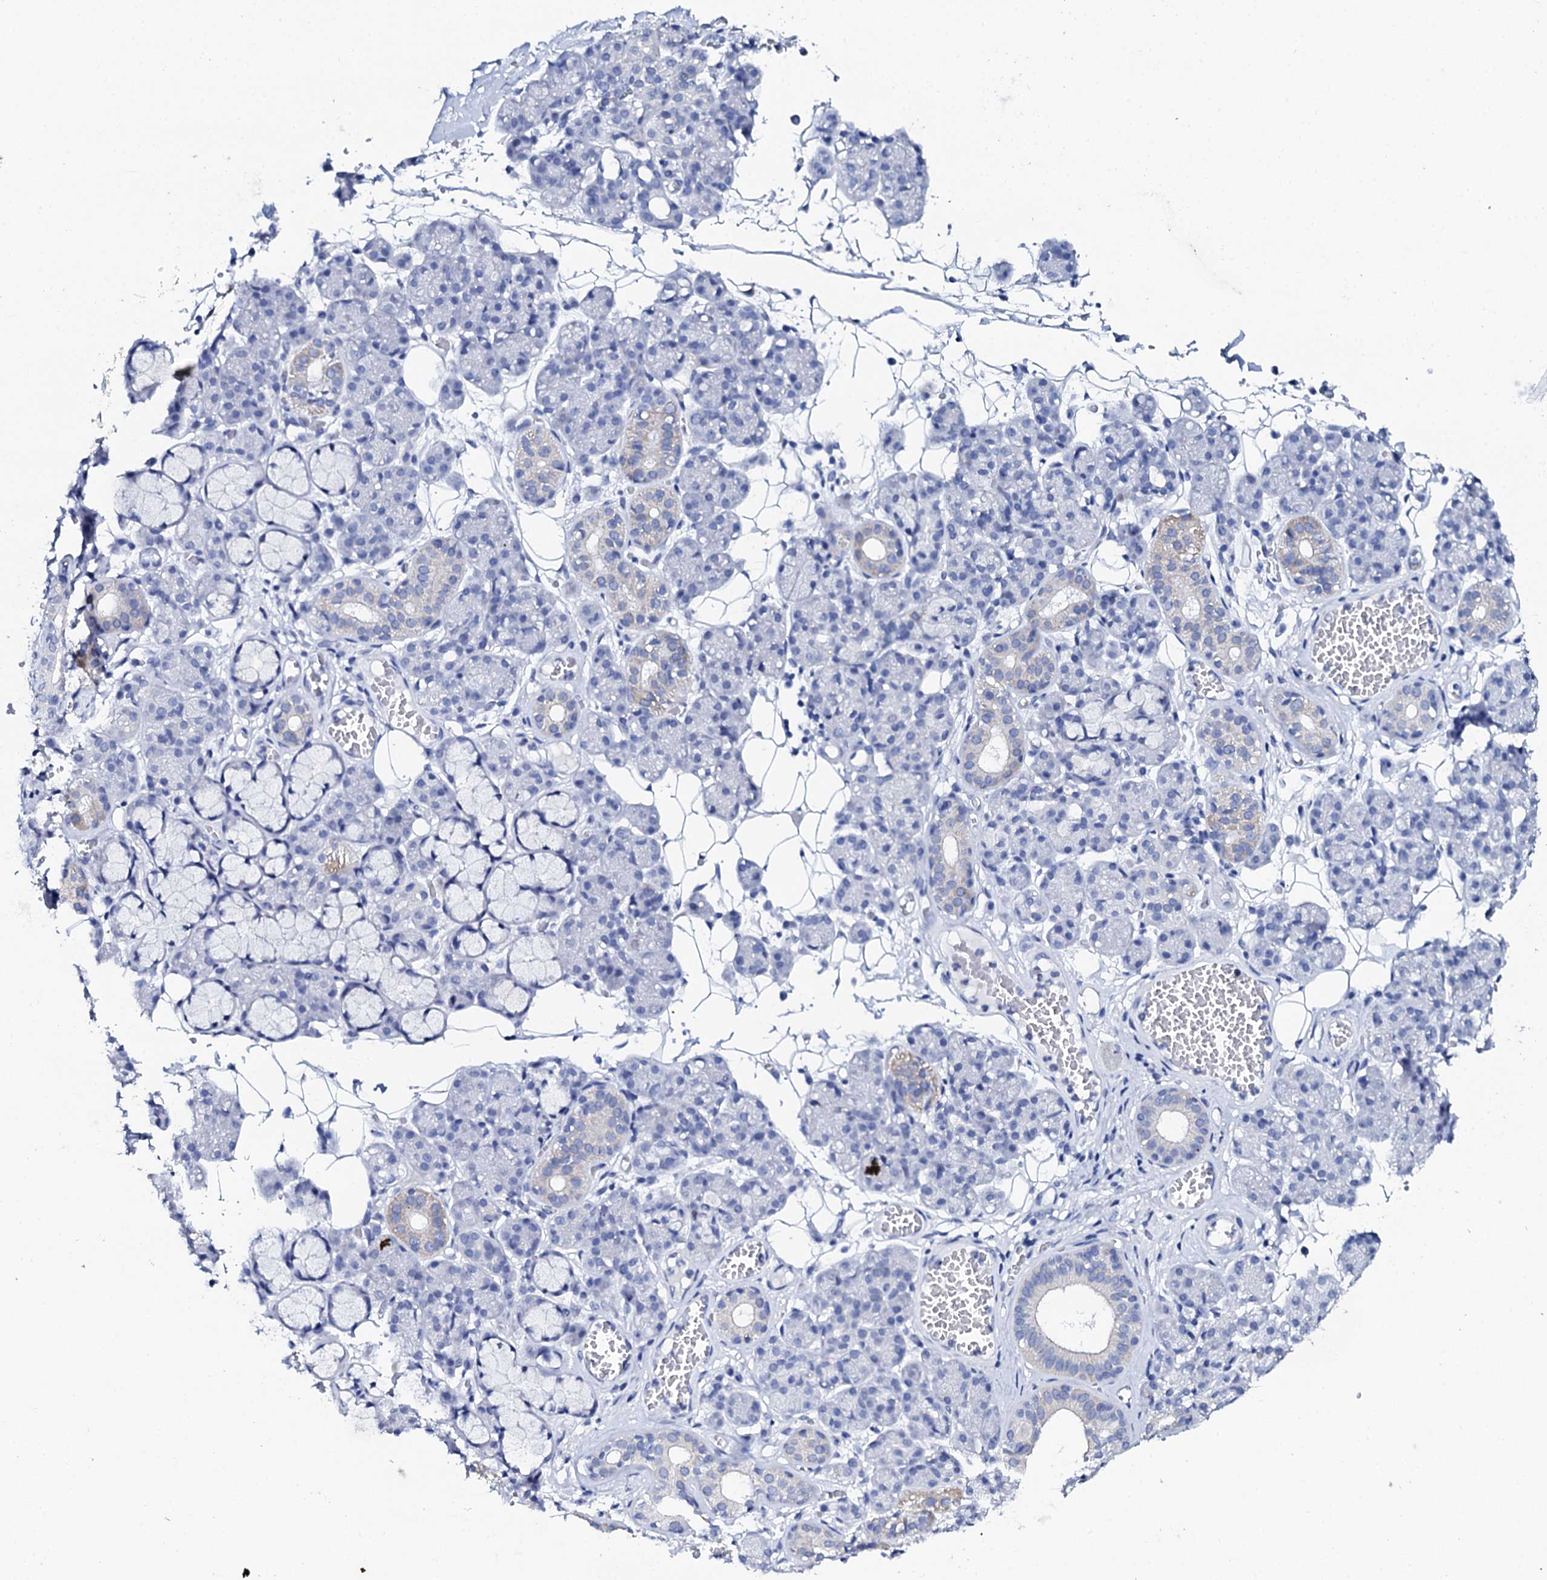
{"staining": {"intensity": "weak", "quantity": "<25%", "location": "cytoplasmic/membranous"}, "tissue": "salivary gland", "cell_type": "Glandular cells", "image_type": "normal", "snomed": [{"axis": "morphology", "description": "Normal tissue, NOS"}, {"axis": "topography", "description": "Salivary gland"}], "caption": "Glandular cells are negative for protein expression in benign human salivary gland. Brightfield microscopy of IHC stained with DAB (brown) and hematoxylin (blue), captured at high magnification.", "gene": "NUDT13", "patient": {"sex": "male", "age": 63}}